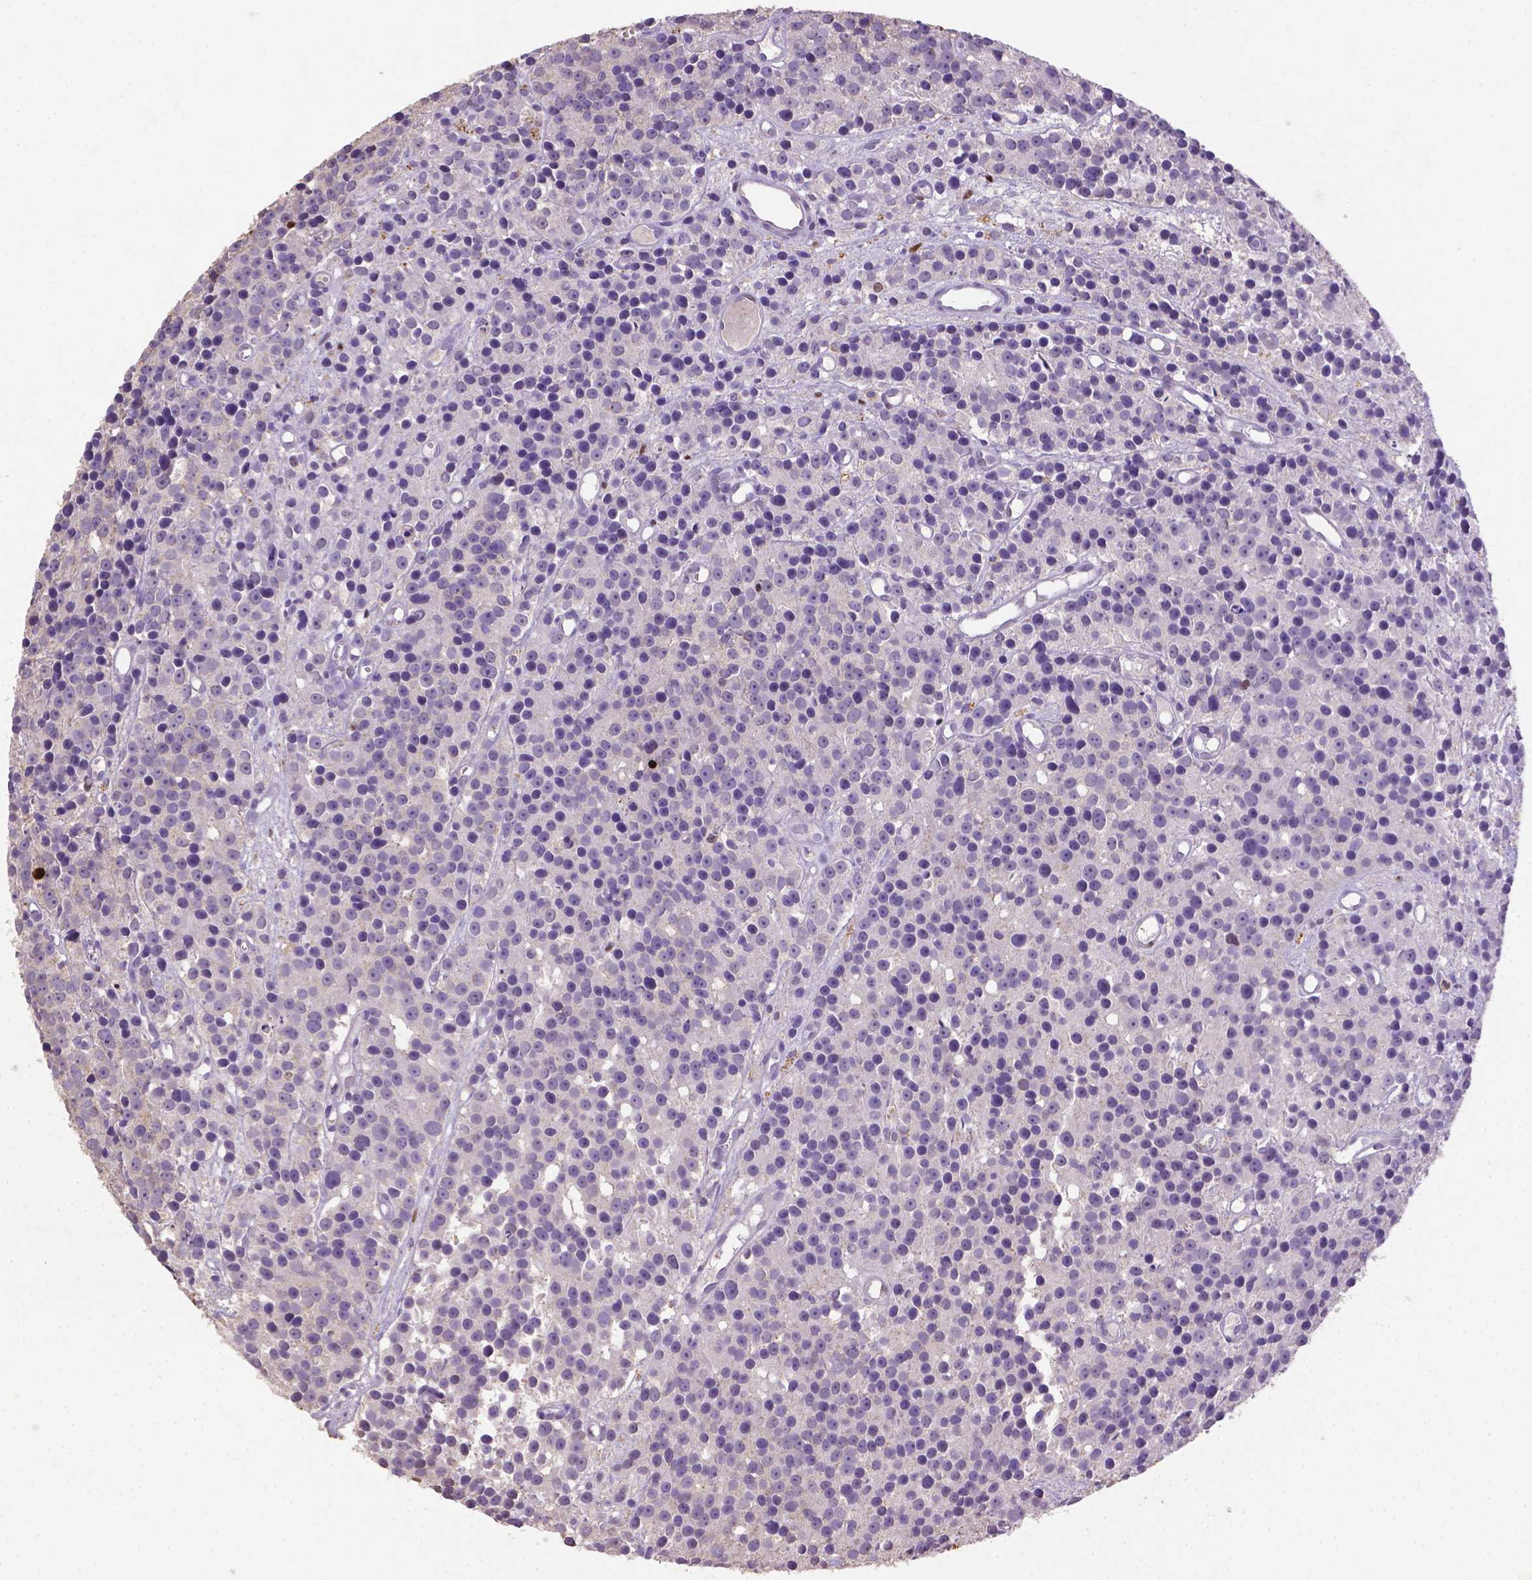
{"staining": {"intensity": "negative", "quantity": "none", "location": "none"}, "tissue": "prostate cancer", "cell_type": "Tumor cells", "image_type": "cancer", "snomed": [{"axis": "morphology", "description": "Adenocarcinoma, High grade"}, {"axis": "topography", "description": "Prostate"}], "caption": "Image shows no significant protein expression in tumor cells of prostate high-grade adenocarcinoma. (Stains: DAB (3,3'-diaminobenzidine) IHC with hematoxylin counter stain, Microscopy: brightfield microscopy at high magnification).", "gene": "CDKN1A", "patient": {"sex": "male", "age": 77}}